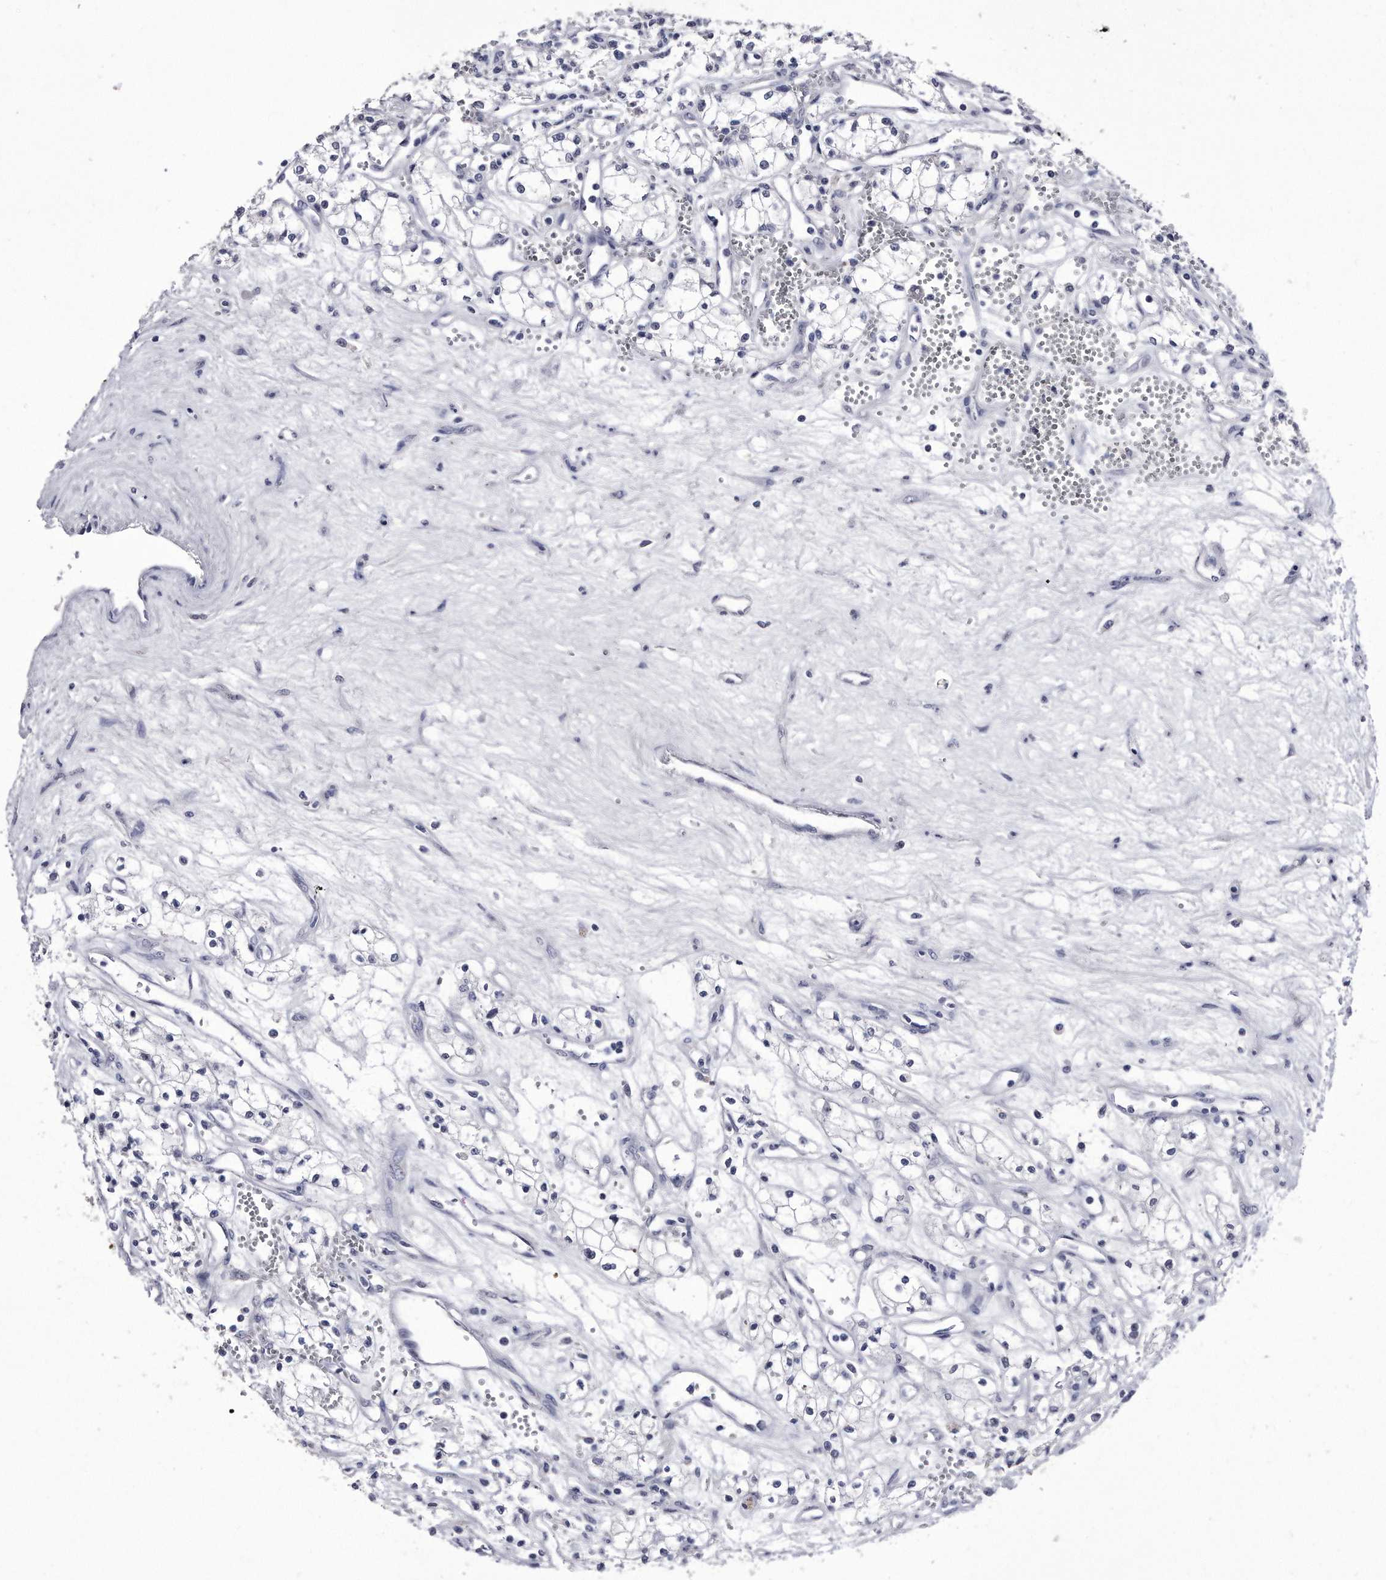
{"staining": {"intensity": "negative", "quantity": "none", "location": "none"}, "tissue": "renal cancer", "cell_type": "Tumor cells", "image_type": "cancer", "snomed": [{"axis": "morphology", "description": "Adenocarcinoma, NOS"}, {"axis": "topography", "description": "Kidney"}], "caption": "Tumor cells show no significant expression in adenocarcinoma (renal).", "gene": "KCTD8", "patient": {"sex": "male", "age": 59}}